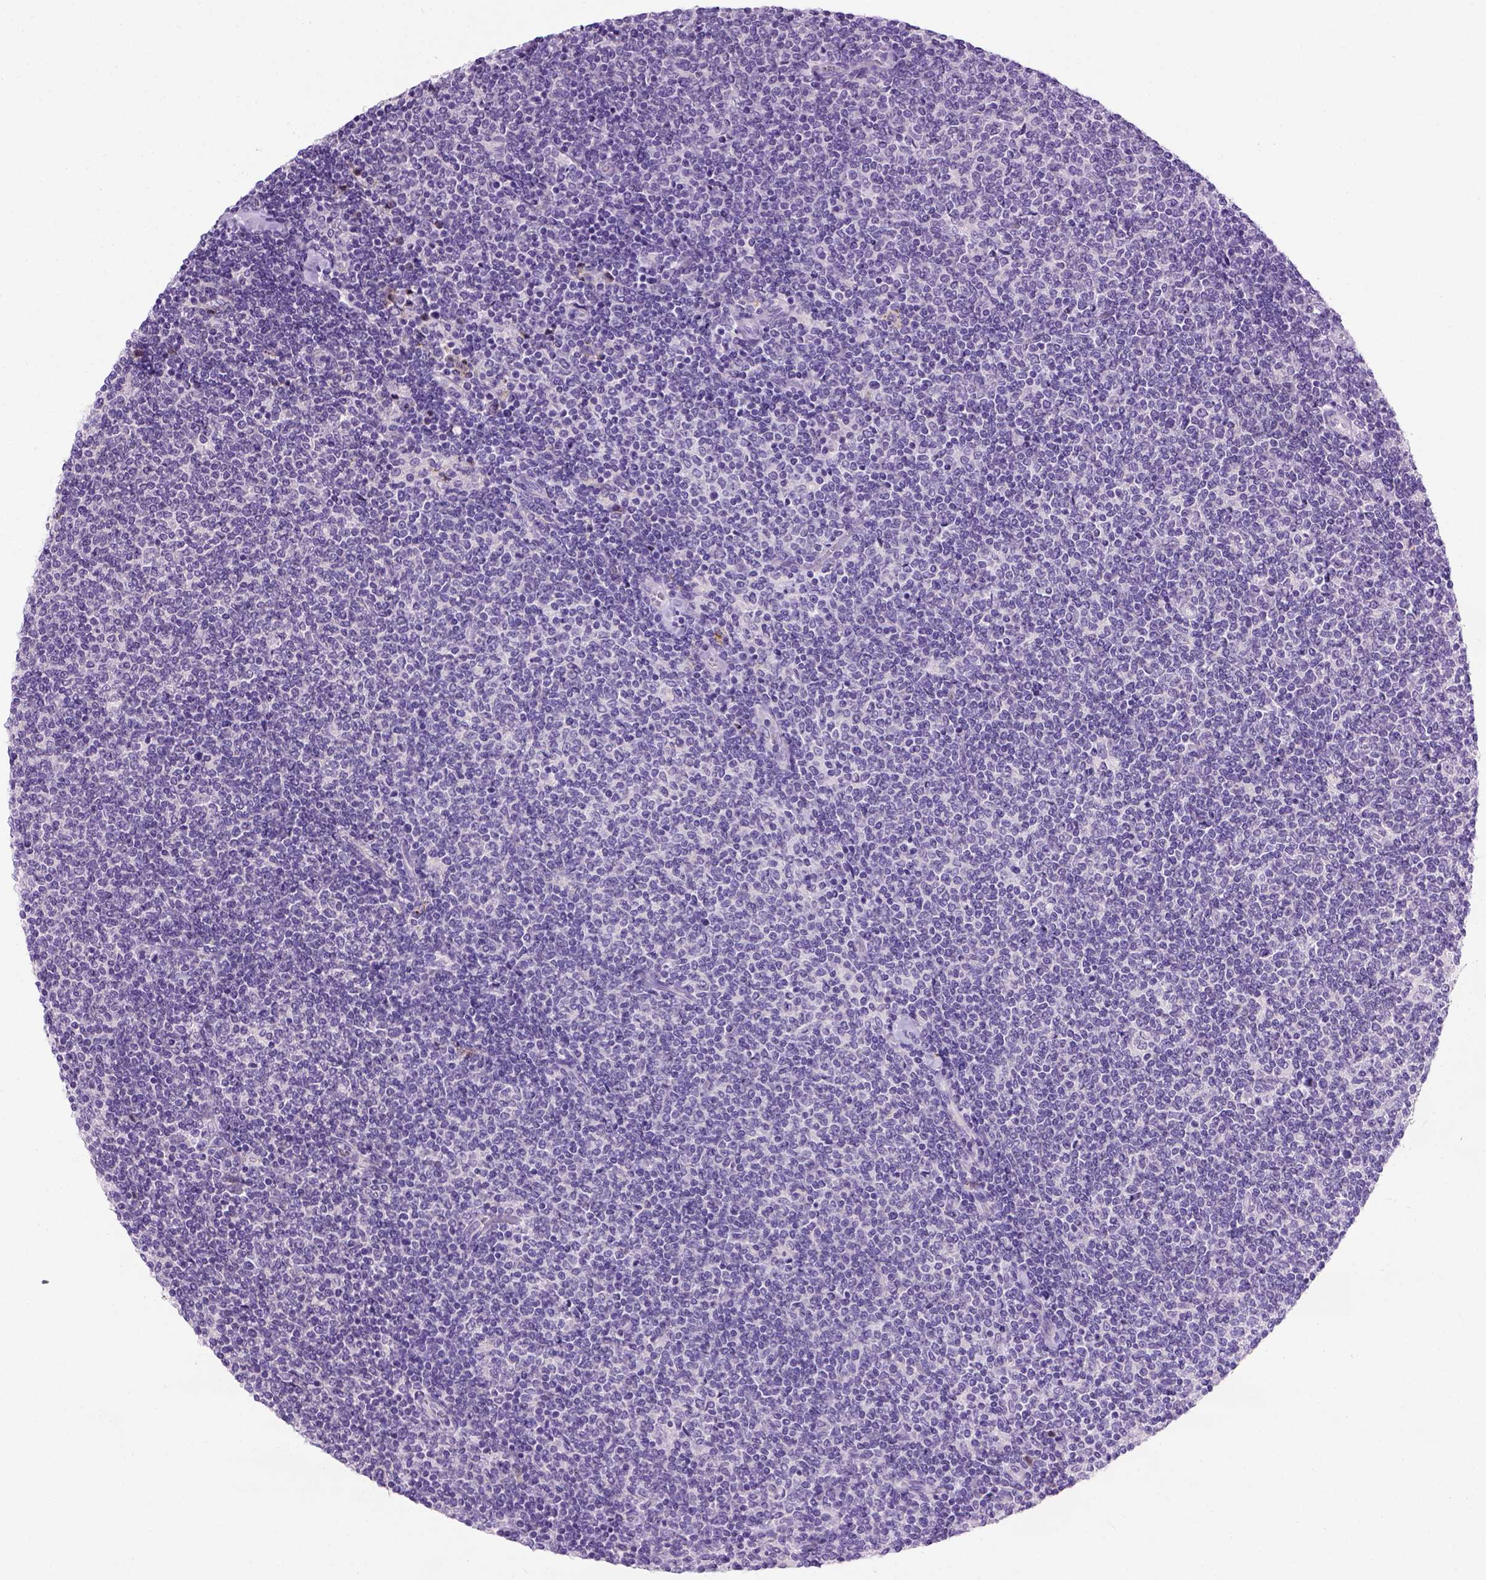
{"staining": {"intensity": "negative", "quantity": "none", "location": "none"}, "tissue": "lymphoma", "cell_type": "Tumor cells", "image_type": "cancer", "snomed": [{"axis": "morphology", "description": "Malignant lymphoma, non-Hodgkin's type, Low grade"}, {"axis": "topography", "description": "Lymph node"}], "caption": "The histopathology image demonstrates no staining of tumor cells in lymphoma. (Brightfield microscopy of DAB (3,3'-diaminobenzidine) immunohistochemistry (IHC) at high magnification).", "gene": "CDH1", "patient": {"sex": "male", "age": 52}}